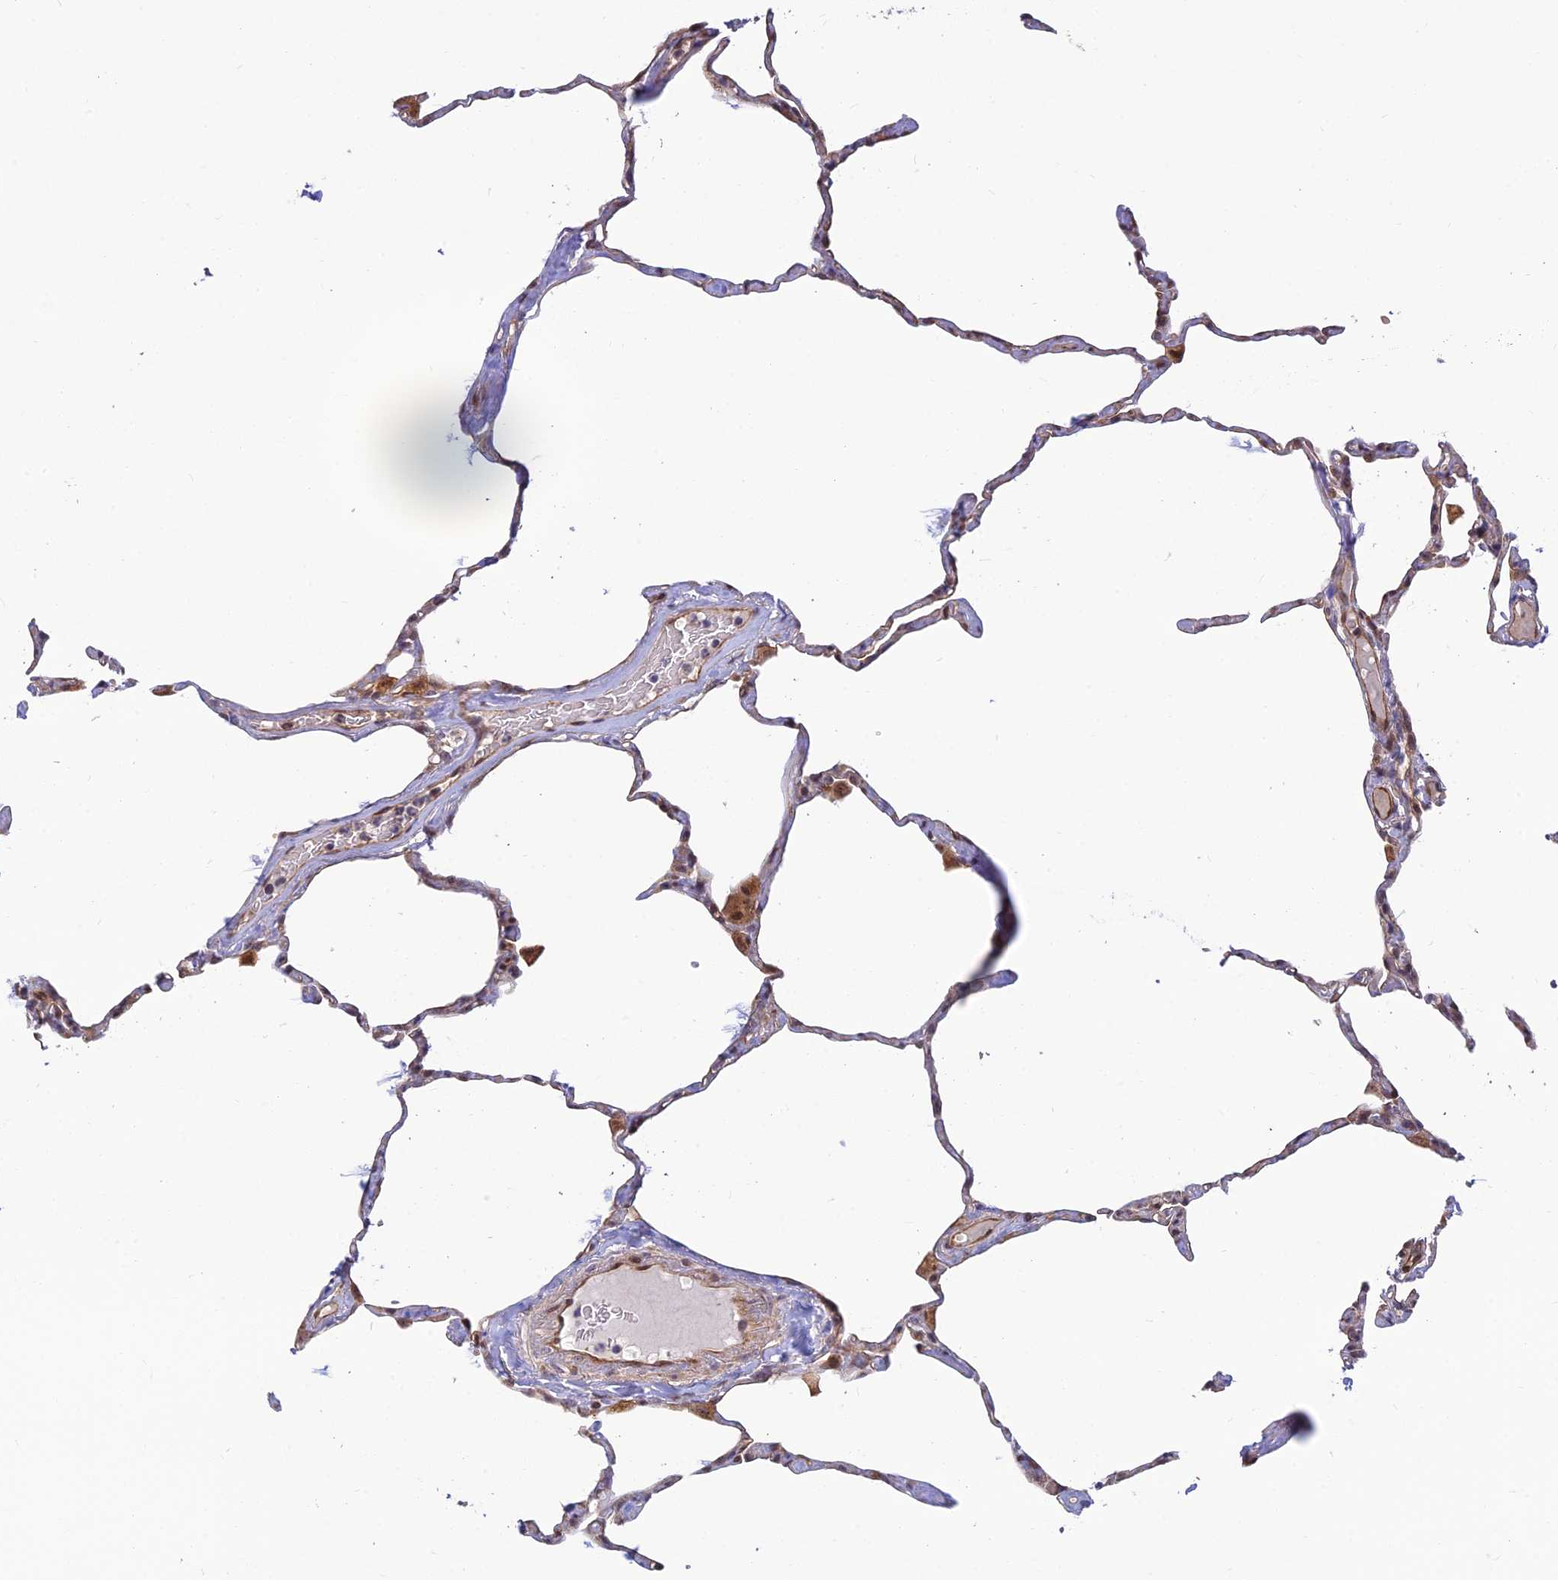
{"staining": {"intensity": "moderate", "quantity": "25%-75%", "location": "cytoplasmic/membranous,nuclear"}, "tissue": "lung", "cell_type": "Alveolar cells", "image_type": "normal", "snomed": [{"axis": "morphology", "description": "Normal tissue, NOS"}, {"axis": "topography", "description": "Lung"}], "caption": "Immunohistochemical staining of unremarkable human lung demonstrates moderate cytoplasmic/membranous,nuclear protein positivity in about 25%-75% of alveolar cells.", "gene": "UFSP2", "patient": {"sex": "male", "age": 65}}